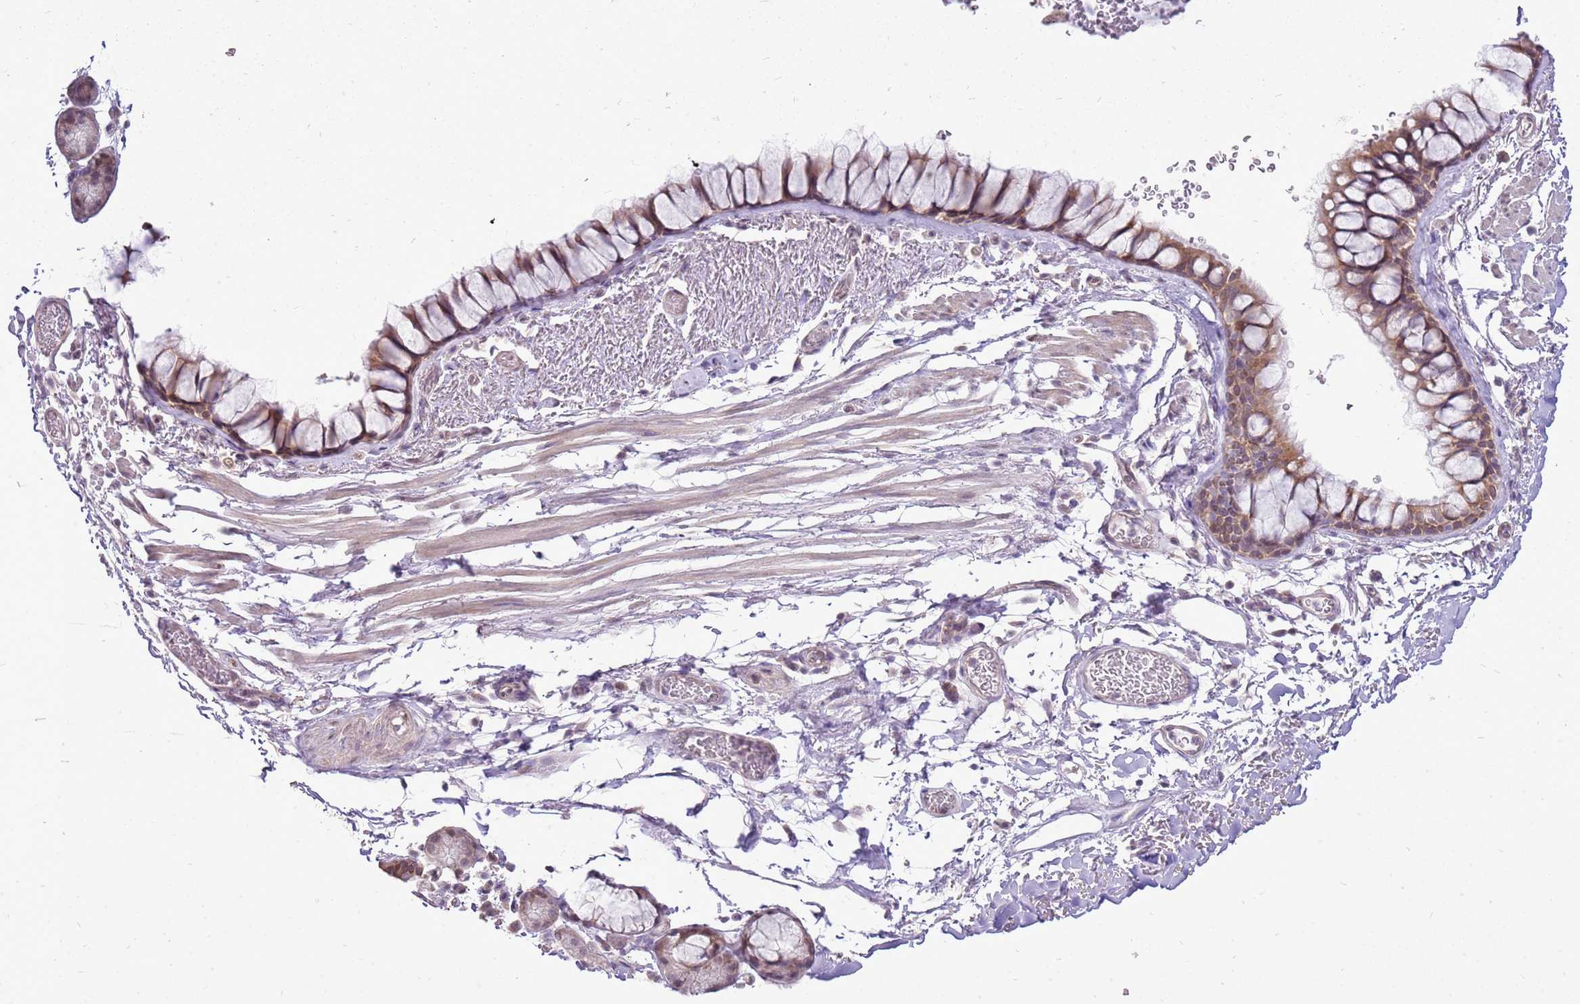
{"staining": {"intensity": "moderate", "quantity": ">75%", "location": "cytoplasmic/membranous"}, "tissue": "bronchus", "cell_type": "Respiratory epithelial cells", "image_type": "normal", "snomed": [{"axis": "morphology", "description": "Normal tissue, NOS"}, {"axis": "topography", "description": "Bronchus"}], "caption": "This image displays immunohistochemistry (IHC) staining of benign human bronchus, with medium moderate cytoplasmic/membranous positivity in approximately >75% of respiratory epithelial cells.", "gene": "UGGT2", "patient": {"sex": "male", "age": 65}}